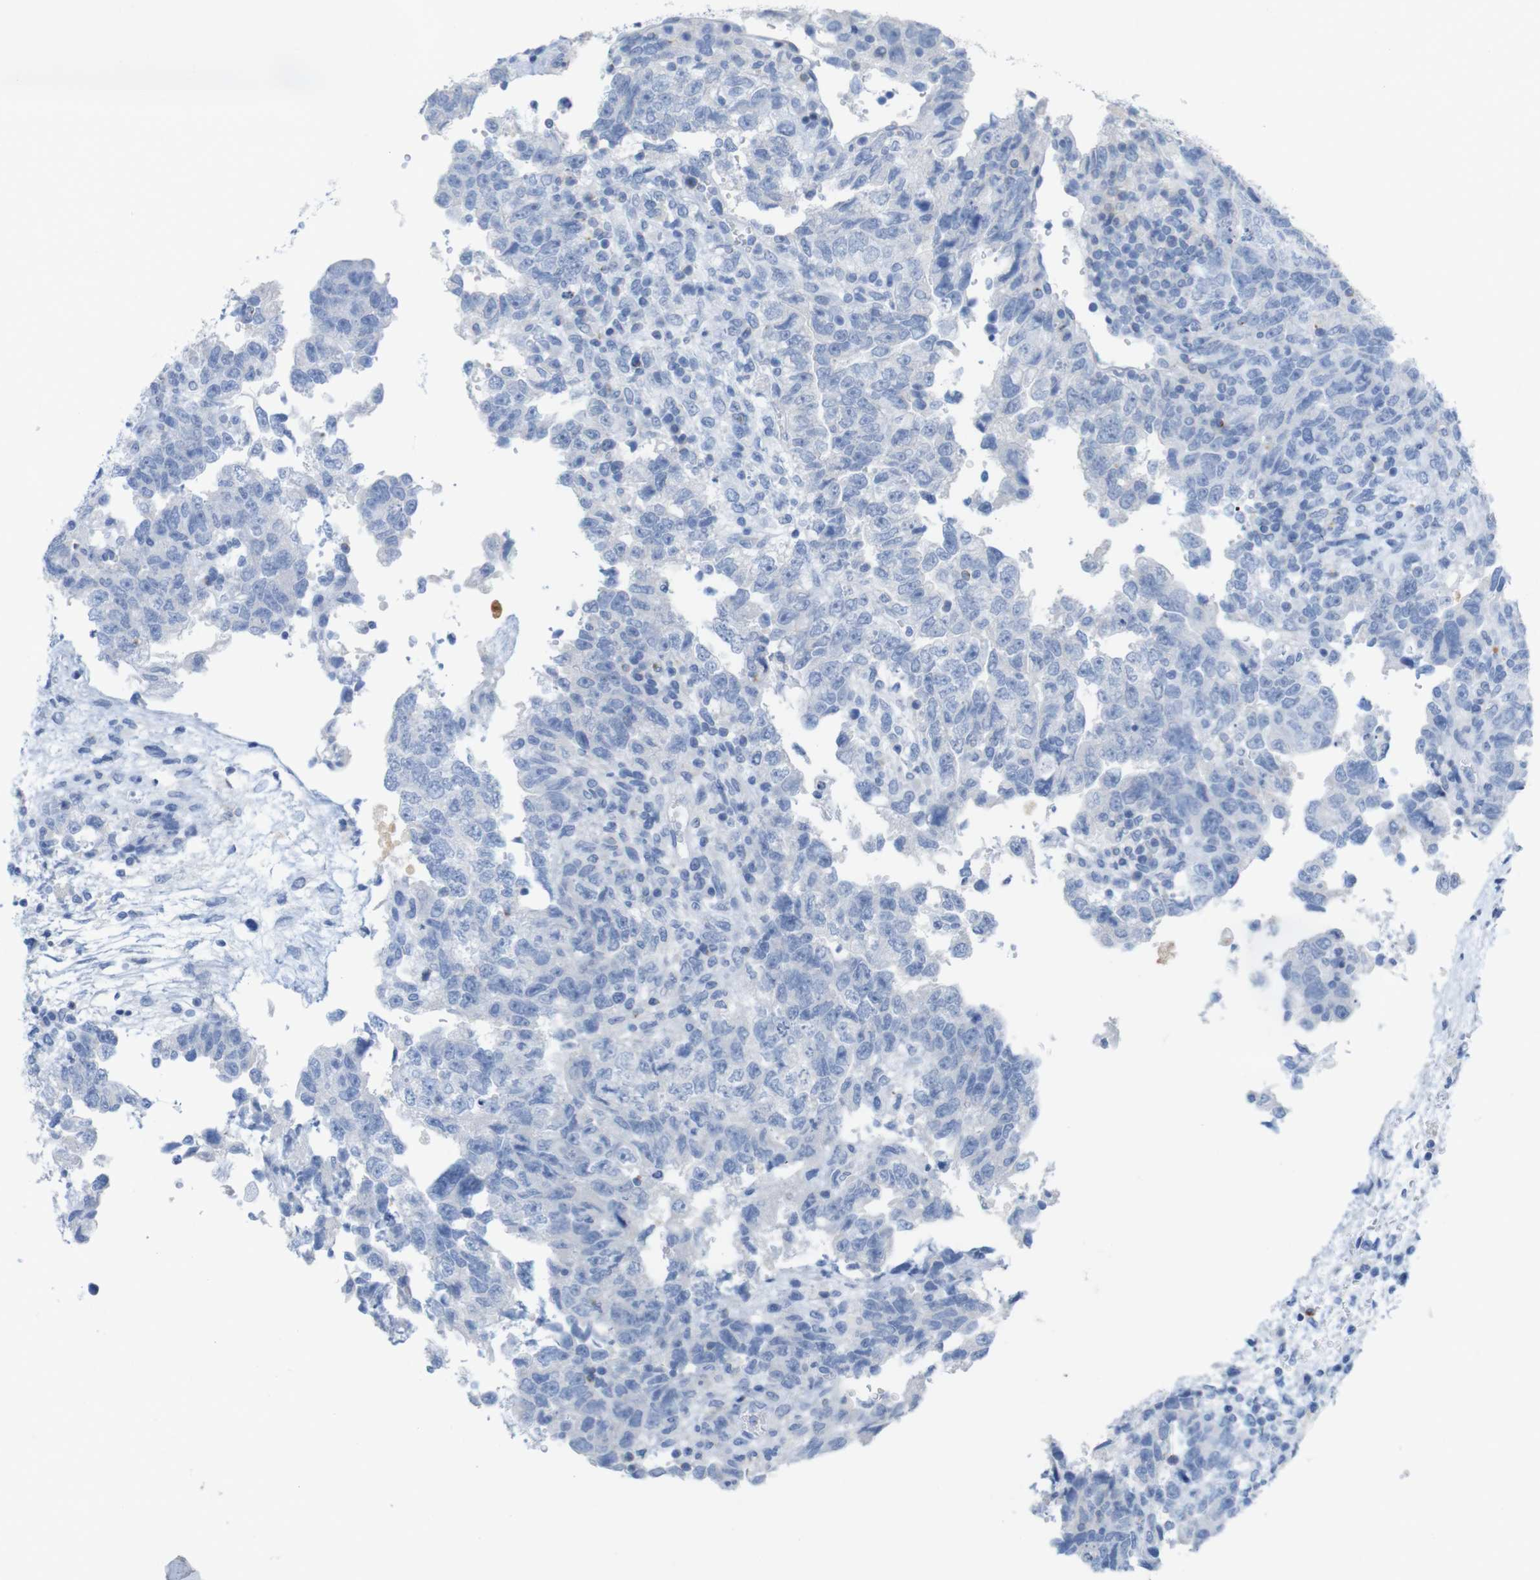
{"staining": {"intensity": "negative", "quantity": "none", "location": "none"}, "tissue": "testis cancer", "cell_type": "Tumor cells", "image_type": "cancer", "snomed": [{"axis": "morphology", "description": "Carcinoma, Embryonal, NOS"}, {"axis": "topography", "description": "Testis"}], "caption": "IHC photomicrograph of human embryonal carcinoma (testis) stained for a protein (brown), which reveals no positivity in tumor cells. The staining was performed using DAB to visualize the protein expression in brown, while the nuclei were stained in blue with hematoxylin (Magnification: 20x).", "gene": "LAG3", "patient": {"sex": "male", "age": 36}}